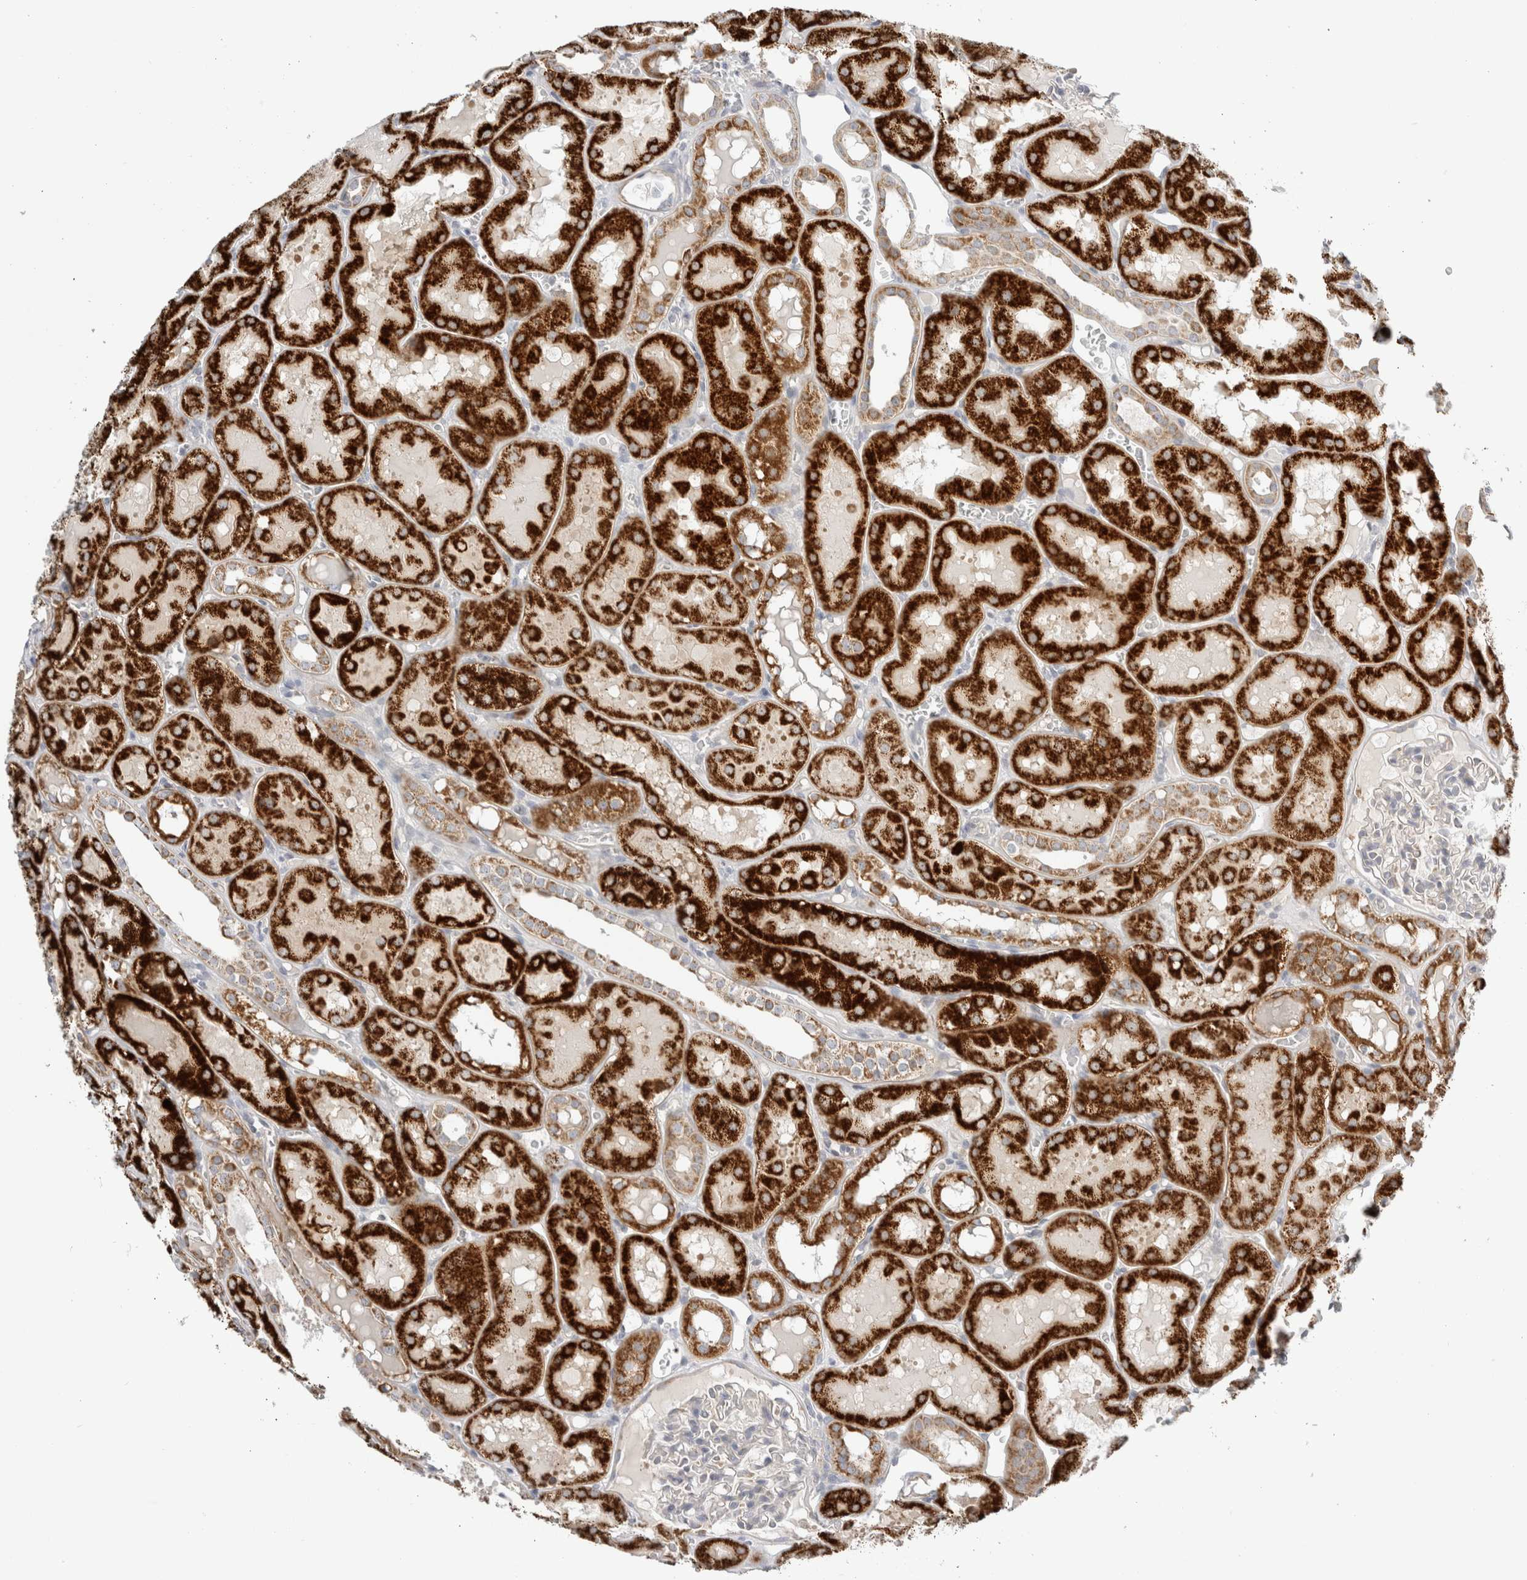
{"staining": {"intensity": "negative", "quantity": "none", "location": "none"}, "tissue": "kidney", "cell_type": "Cells in glomeruli", "image_type": "normal", "snomed": [{"axis": "morphology", "description": "Normal tissue, NOS"}, {"axis": "topography", "description": "Kidney"}, {"axis": "topography", "description": "Urinary bladder"}], "caption": "Immunohistochemical staining of unremarkable kidney displays no significant positivity in cells in glomeruli. (Brightfield microscopy of DAB IHC at high magnification).", "gene": "FAHD1", "patient": {"sex": "male", "age": 16}}